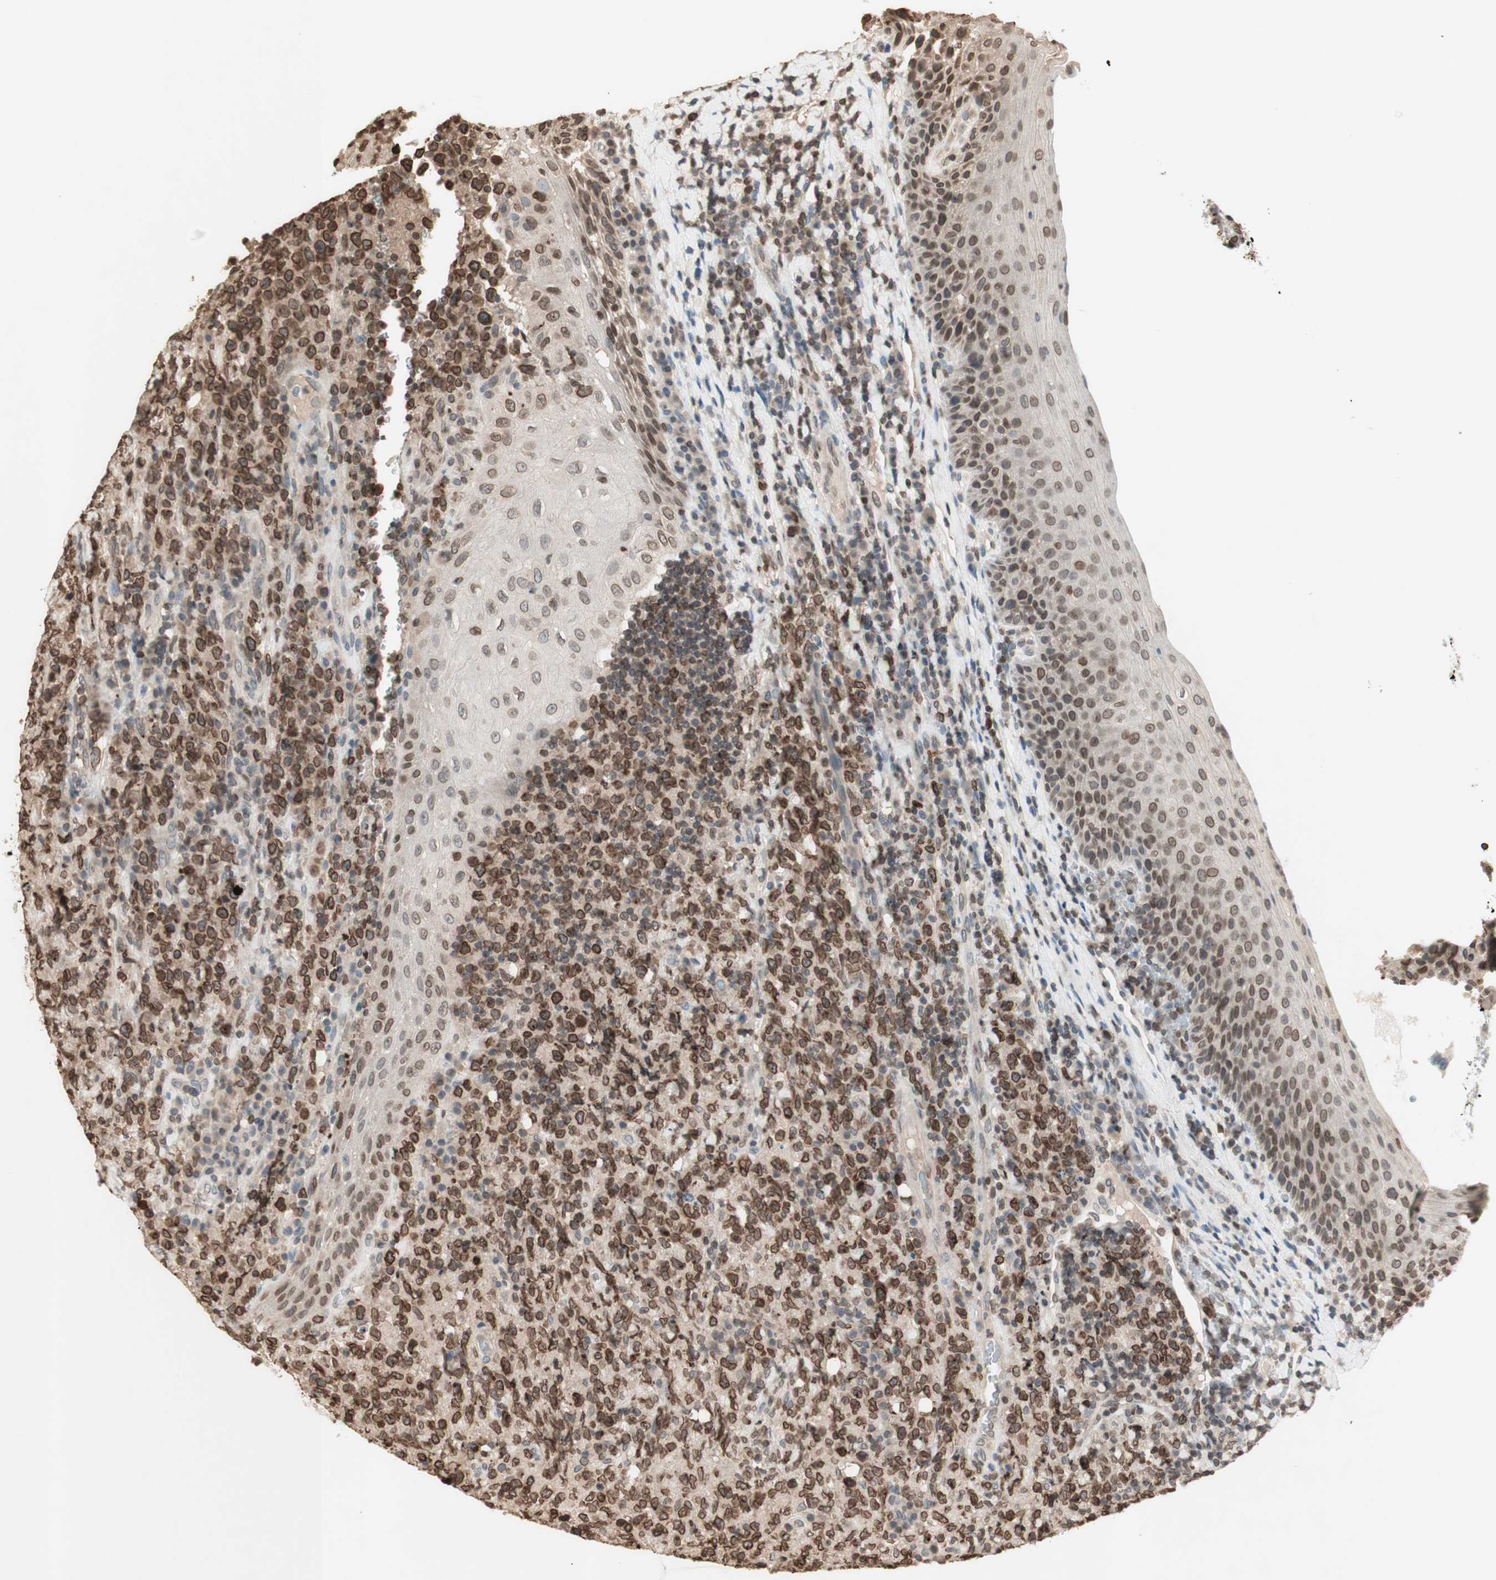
{"staining": {"intensity": "moderate", "quantity": ">75%", "location": "cytoplasmic/membranous,nuclear"}, "tissue": "lymphoma", "cell_type": "Tumor cells", "image_type": "cancer", "snomed": [{"axis": "morphology", "description": "Malignant lymphoma, non-Hodgkin's type, High grade"}, {"axis": "topography", "description": "Tonsil"}], "caption": "An immunohistochemistry image of neoplastic tissue is shown. Protein staining in brown highlights moderate cytoplasmic/membranous and nuclear positivity in malignant lymphoma, non-Hodgkin's type (high-grade) within tumor cells.", "gene": "TMPO", "patient": {"sex": "female", "age": 36}}